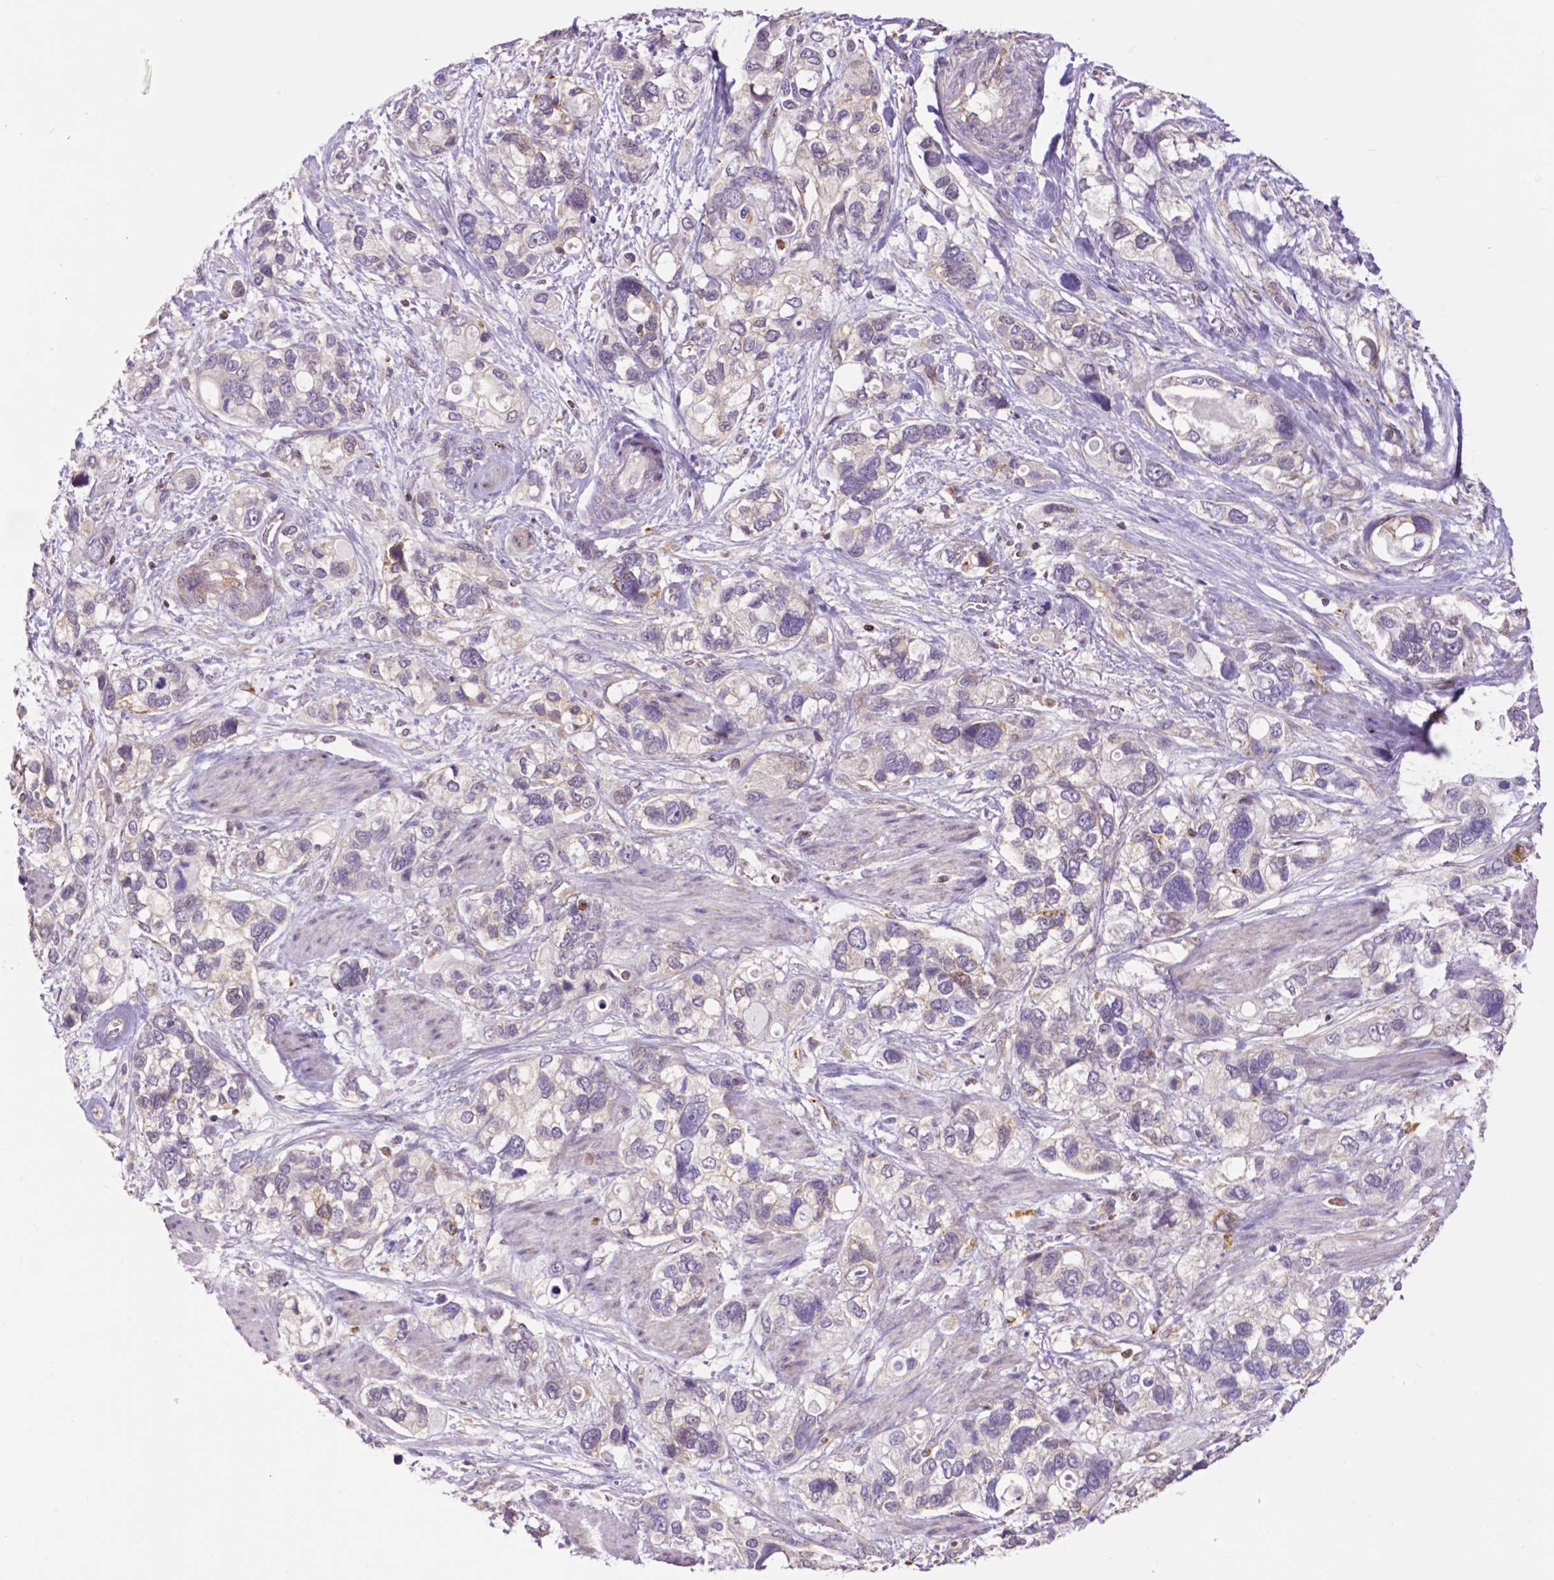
{"staining": {"intensity": "negative", "quantity": "none", "location": "none"}, "tissue": "stomach cancer", "cell_type": "Tumor cells", "image_type": "cancer", "snomed": [{"axis": "morphology", "description": "Adenocarcinoma, NOS"}, {"axis": "topography", "description": "Stomach, upper"}], "caption": "Tumor cells are negative for brown protein staining in stomach cancer (adenocarcinoma).", "gene": "MCL1", "patient": {"sex": "female", "age": 81}}